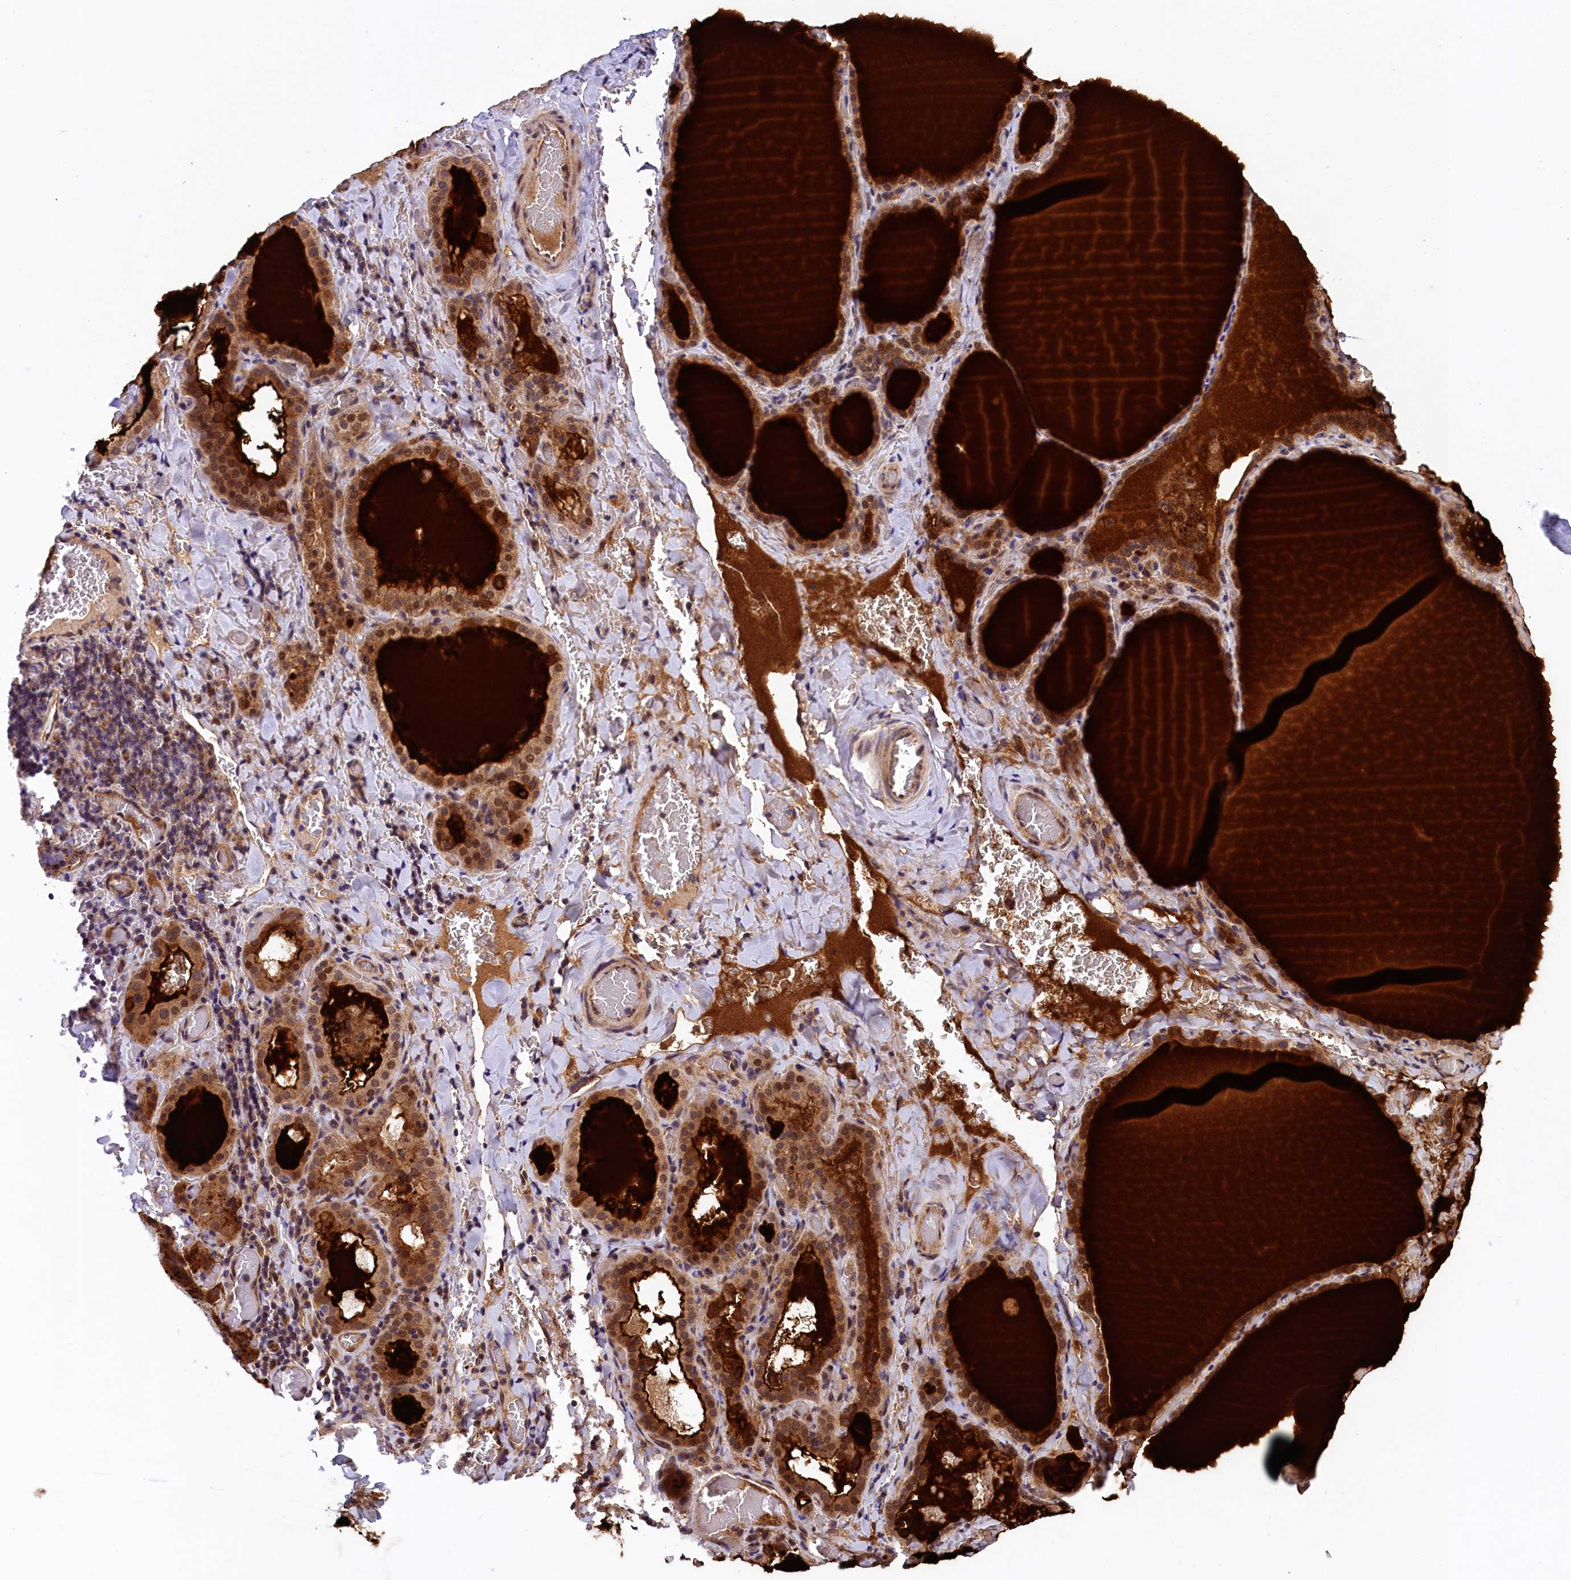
{"staining": {"intensity": "moderate", "quantity": ">75%", "location": "cytoplasmic/membranous,nuclear"}, "tissue": "thyroid gland", "cell_type": "Glandular cells", "image_type": "normal", "snomed": [{"axis": "morphology", "description": "Normal tissue, NOS"}, {"axis": "topography", "description": "Thyroid gland"}], "caption": "Moderate cytoplasmic/membranous,nuclear expression for a protein is present in about >75% of glandular cells of normal thyroid gland using IHC.", "gene": "ARL14EP", "patient": {"sex": "female", "age": 39}}